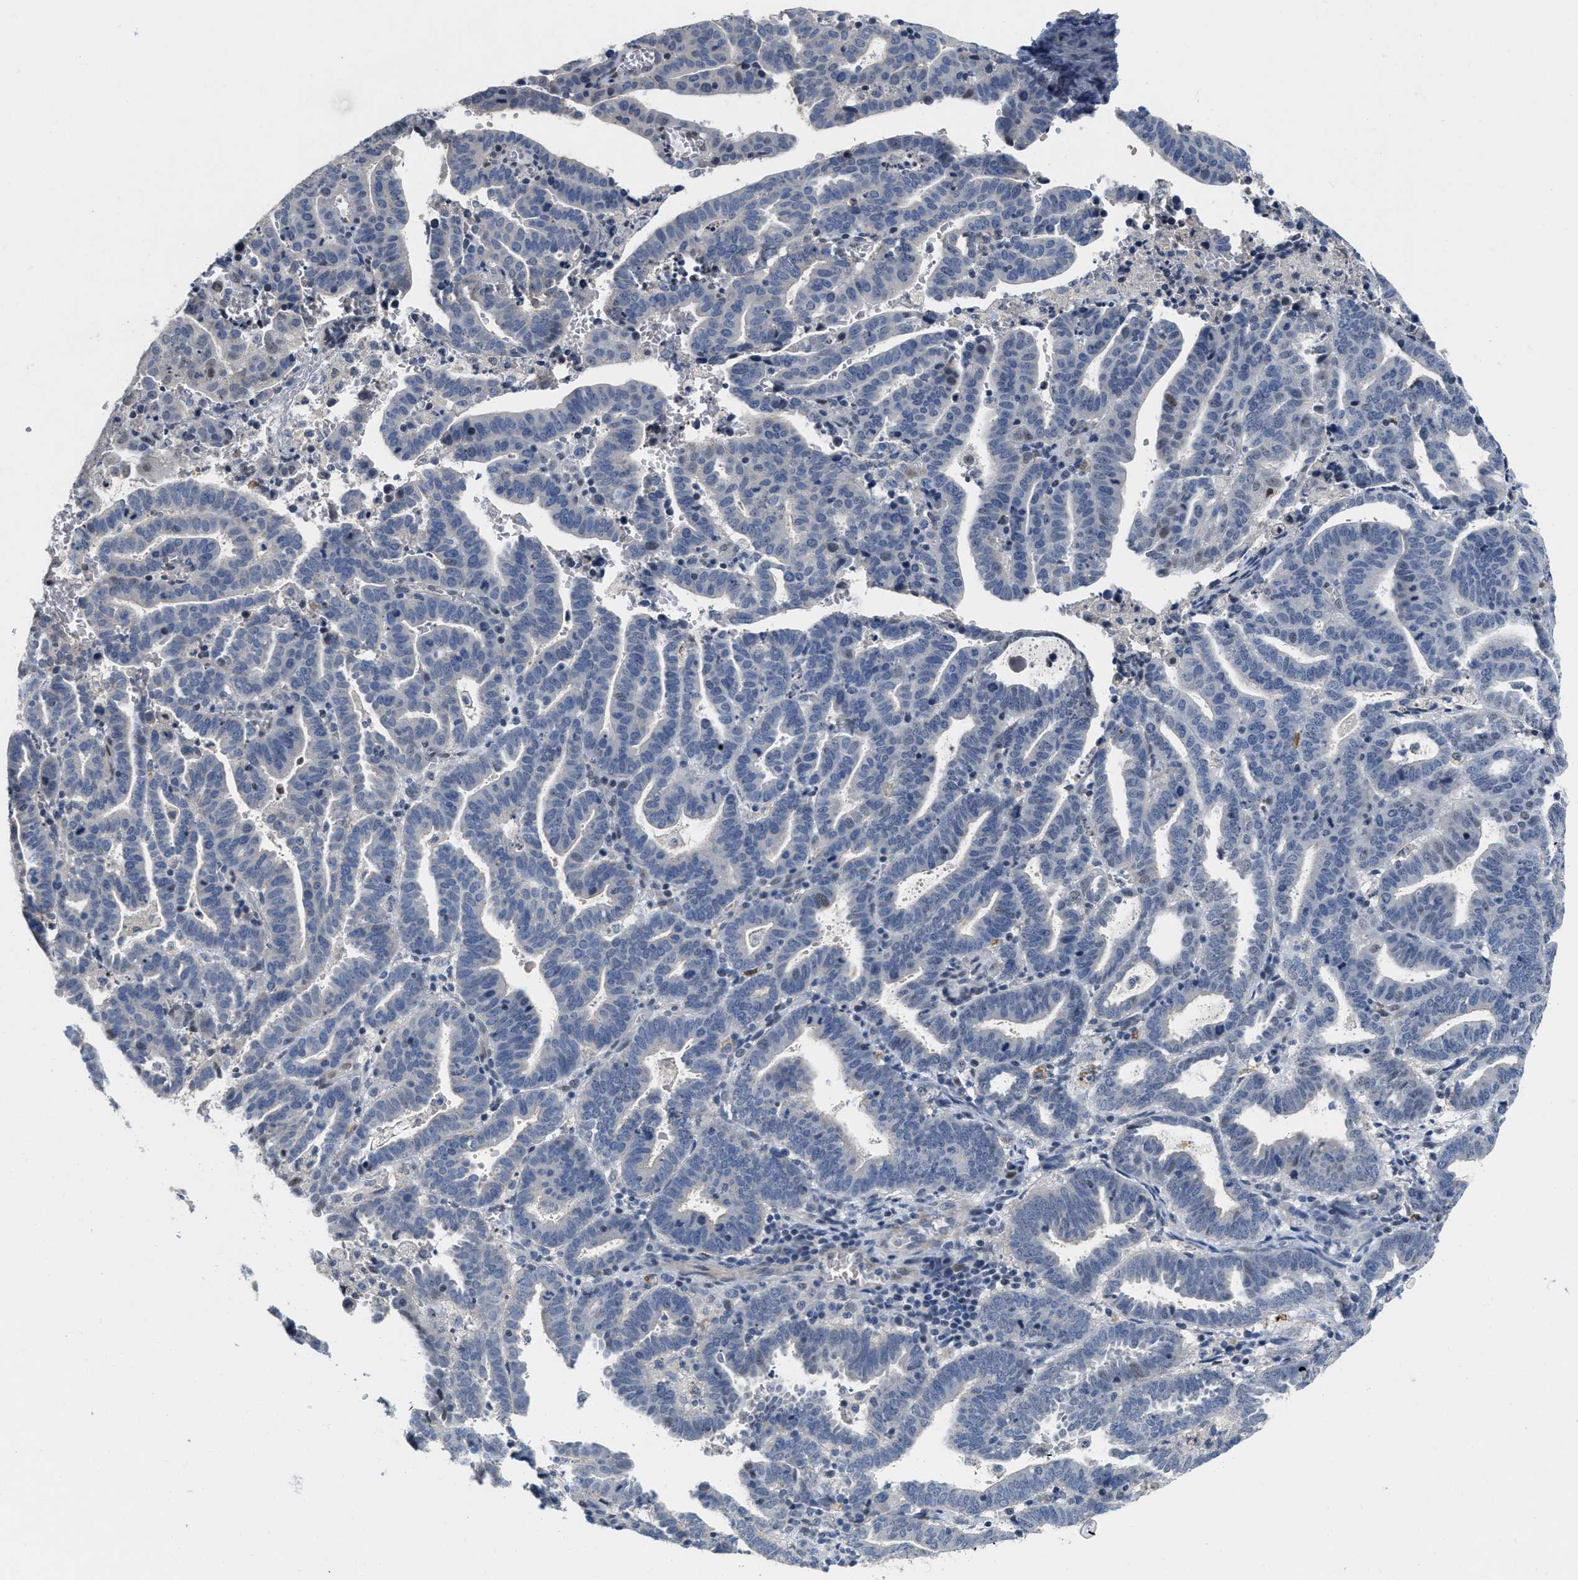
{"staining": {"intensity": "negative", "quantity": "none", "location": "none"}, "tissue": "endometrial cancer", "cell_type": "Tumor cells", "image_type": "cancer", "snomed": [{"axis": "morphology", "description": "Adenocarcinoma, NOS"}, {"axis": "topography", "description": "Uterus"}], "caption": "Tumor cells are negative for brown protein staining in endometrial cancer (adenocarcinoma).", "gene": "VIP", "patient": {"sex": "female", "age": 83}}